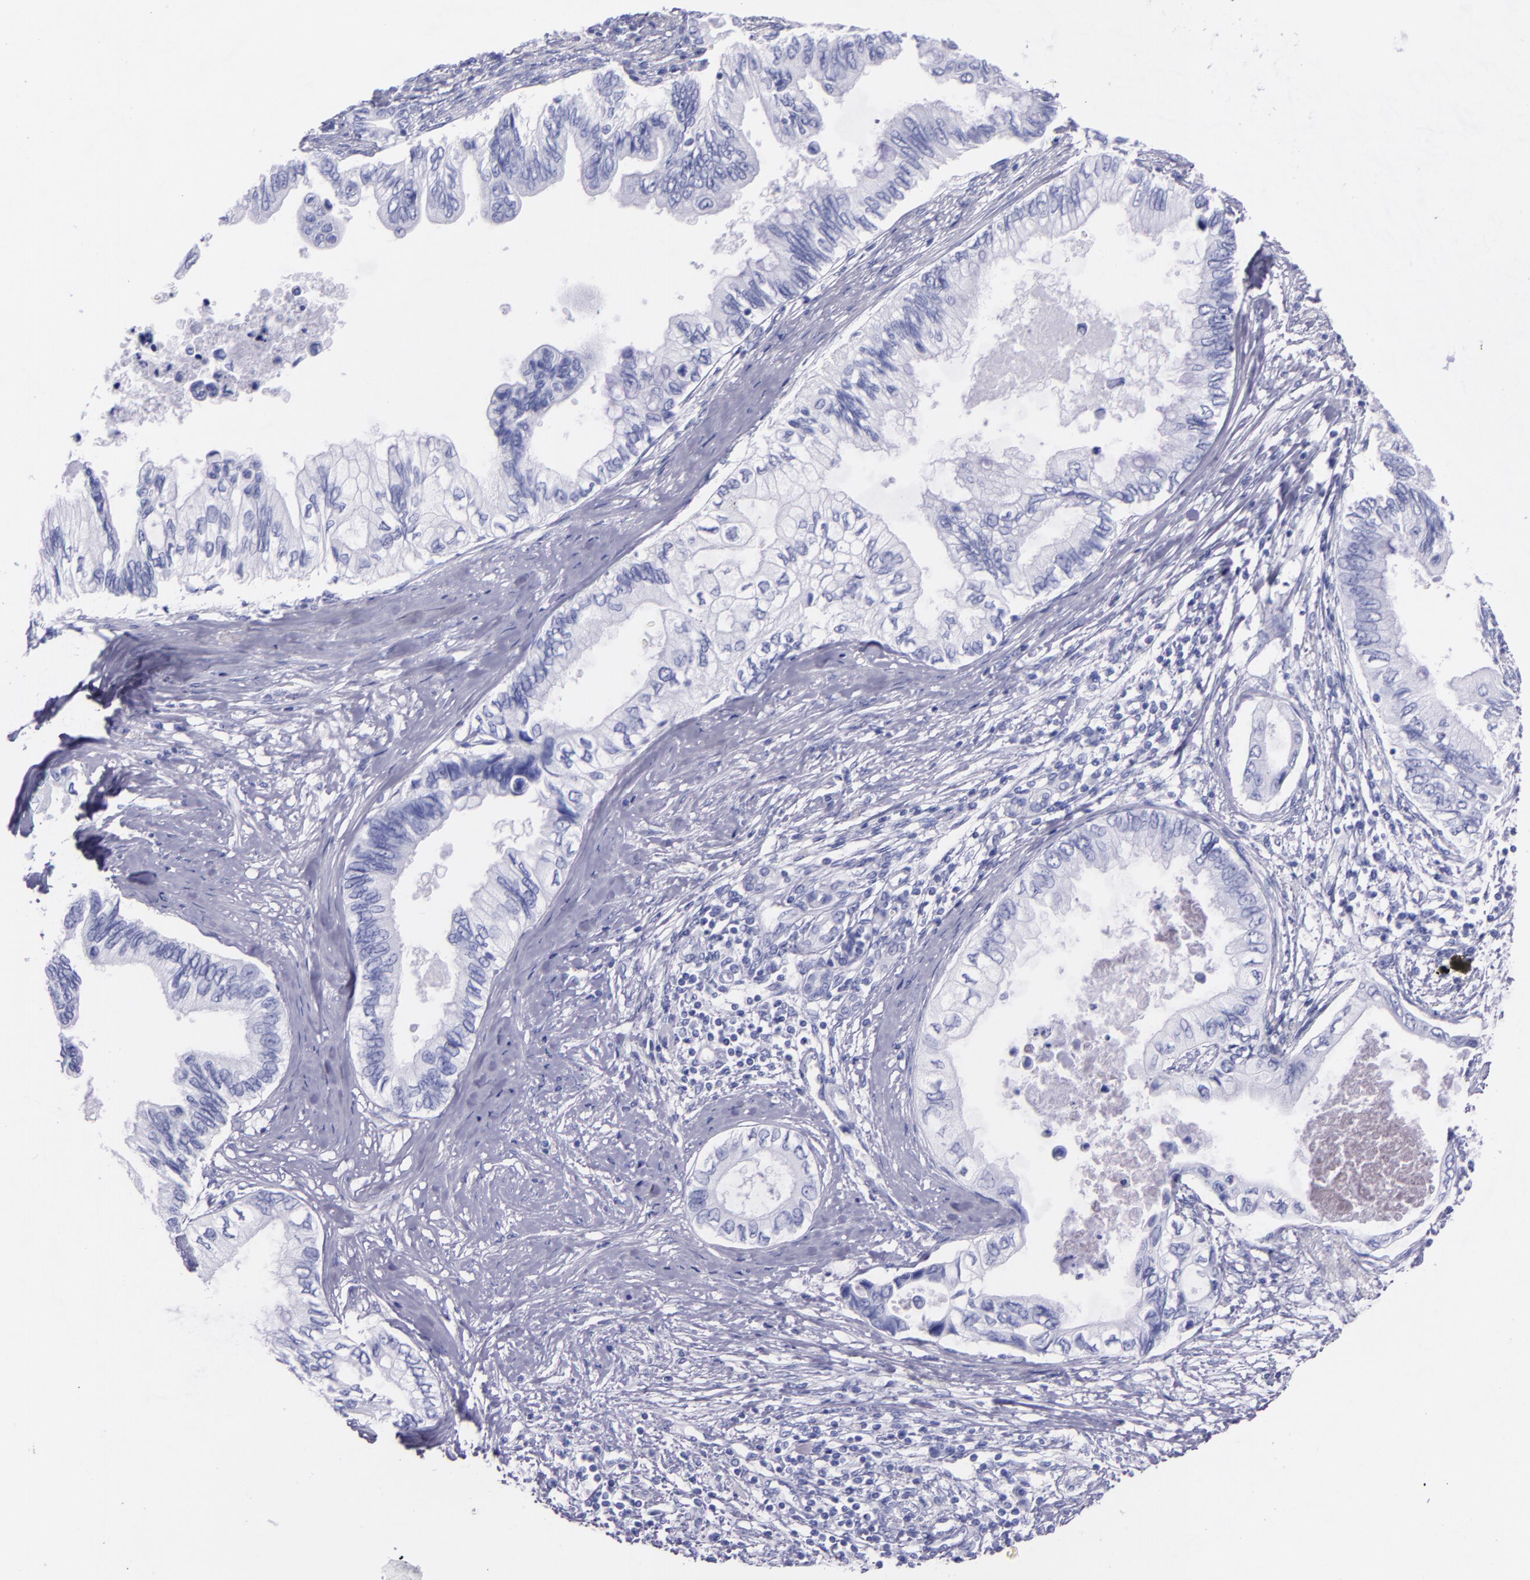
{"staining": {"intensity": "negative", "quantity": "none", "location": "none"}, "tissue": "pancreatic cancer", "cell_type": "Tumor cells", "image_type": "cancer", "snomed": [{"axis": "morphology", "description": "Adenocarcinoma, NOS"}, {"axis": "topography", "description": "Pancreas"}], "caption": "High power microscopy photomicrograph of an immunohistochemistry (IHC) histopathology image of adenocarcinoma (pancreatic), revealing no significant positivity in tumor cells. The staining is performed using DAB brown chromogen with nuclei counter-stained in using hematoxylin.", "gene": "SFTPA2", "patient": {"sex": "female", "age": 66}}